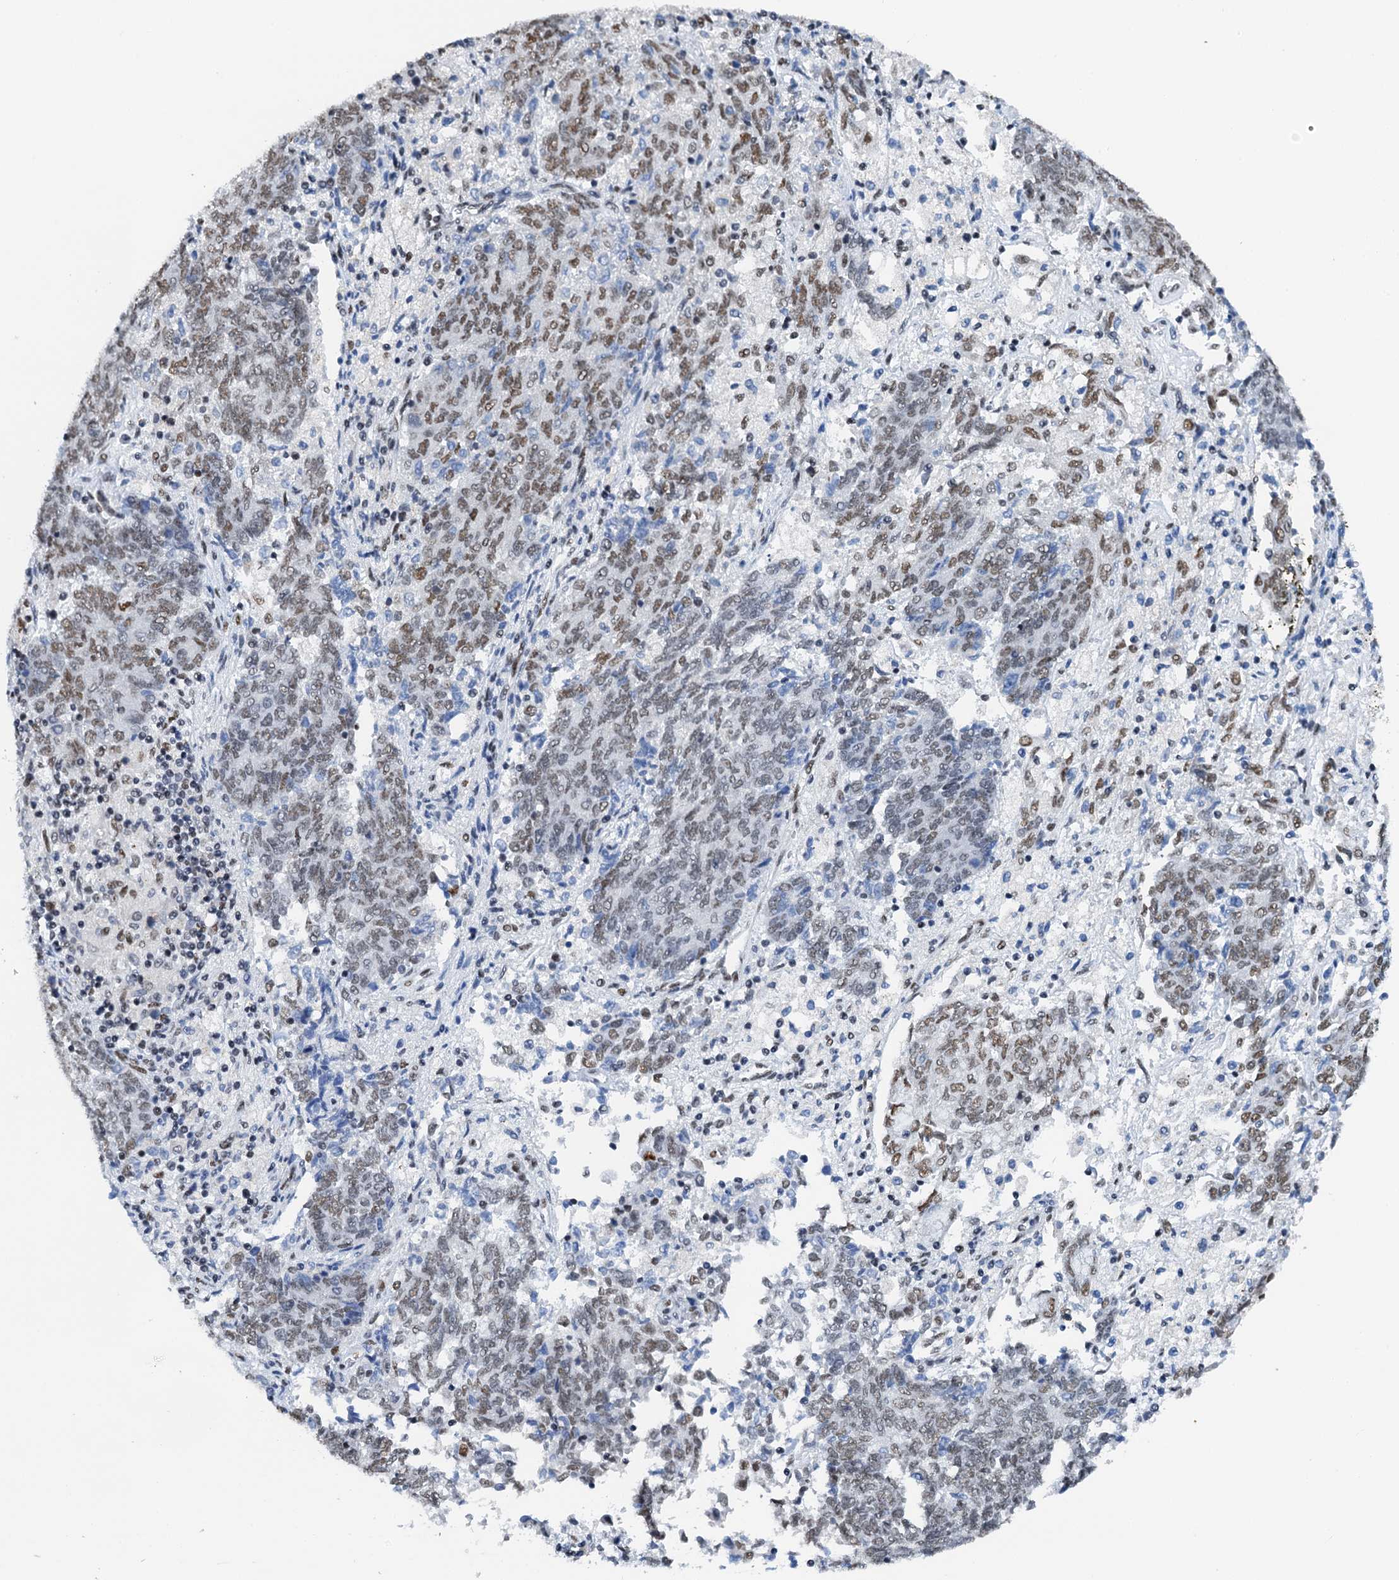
{"staining": {"intensity": "moderate", "quantity": "25%-75%", "location": "nuclear"}, "tissue": "endometrial cancer", "cell_type": "Tumor cells", "image_type": "cancer", "snomed": [{"axis": "morphology", "description": "Adenocarcinoma, NOS"}, {"axis": "topography", "description": "Endometrium"}], "caption": "Immunohistochemistry (IHC) (DAB (3,3'-diaminobenzidine)) staining of endometrial adenocarcinoma shows moderate nuclear protein expression in about 25%-75% of tumor cells.", "gene": "SLTM", "patient": {"sex": "female", "age": 80}}